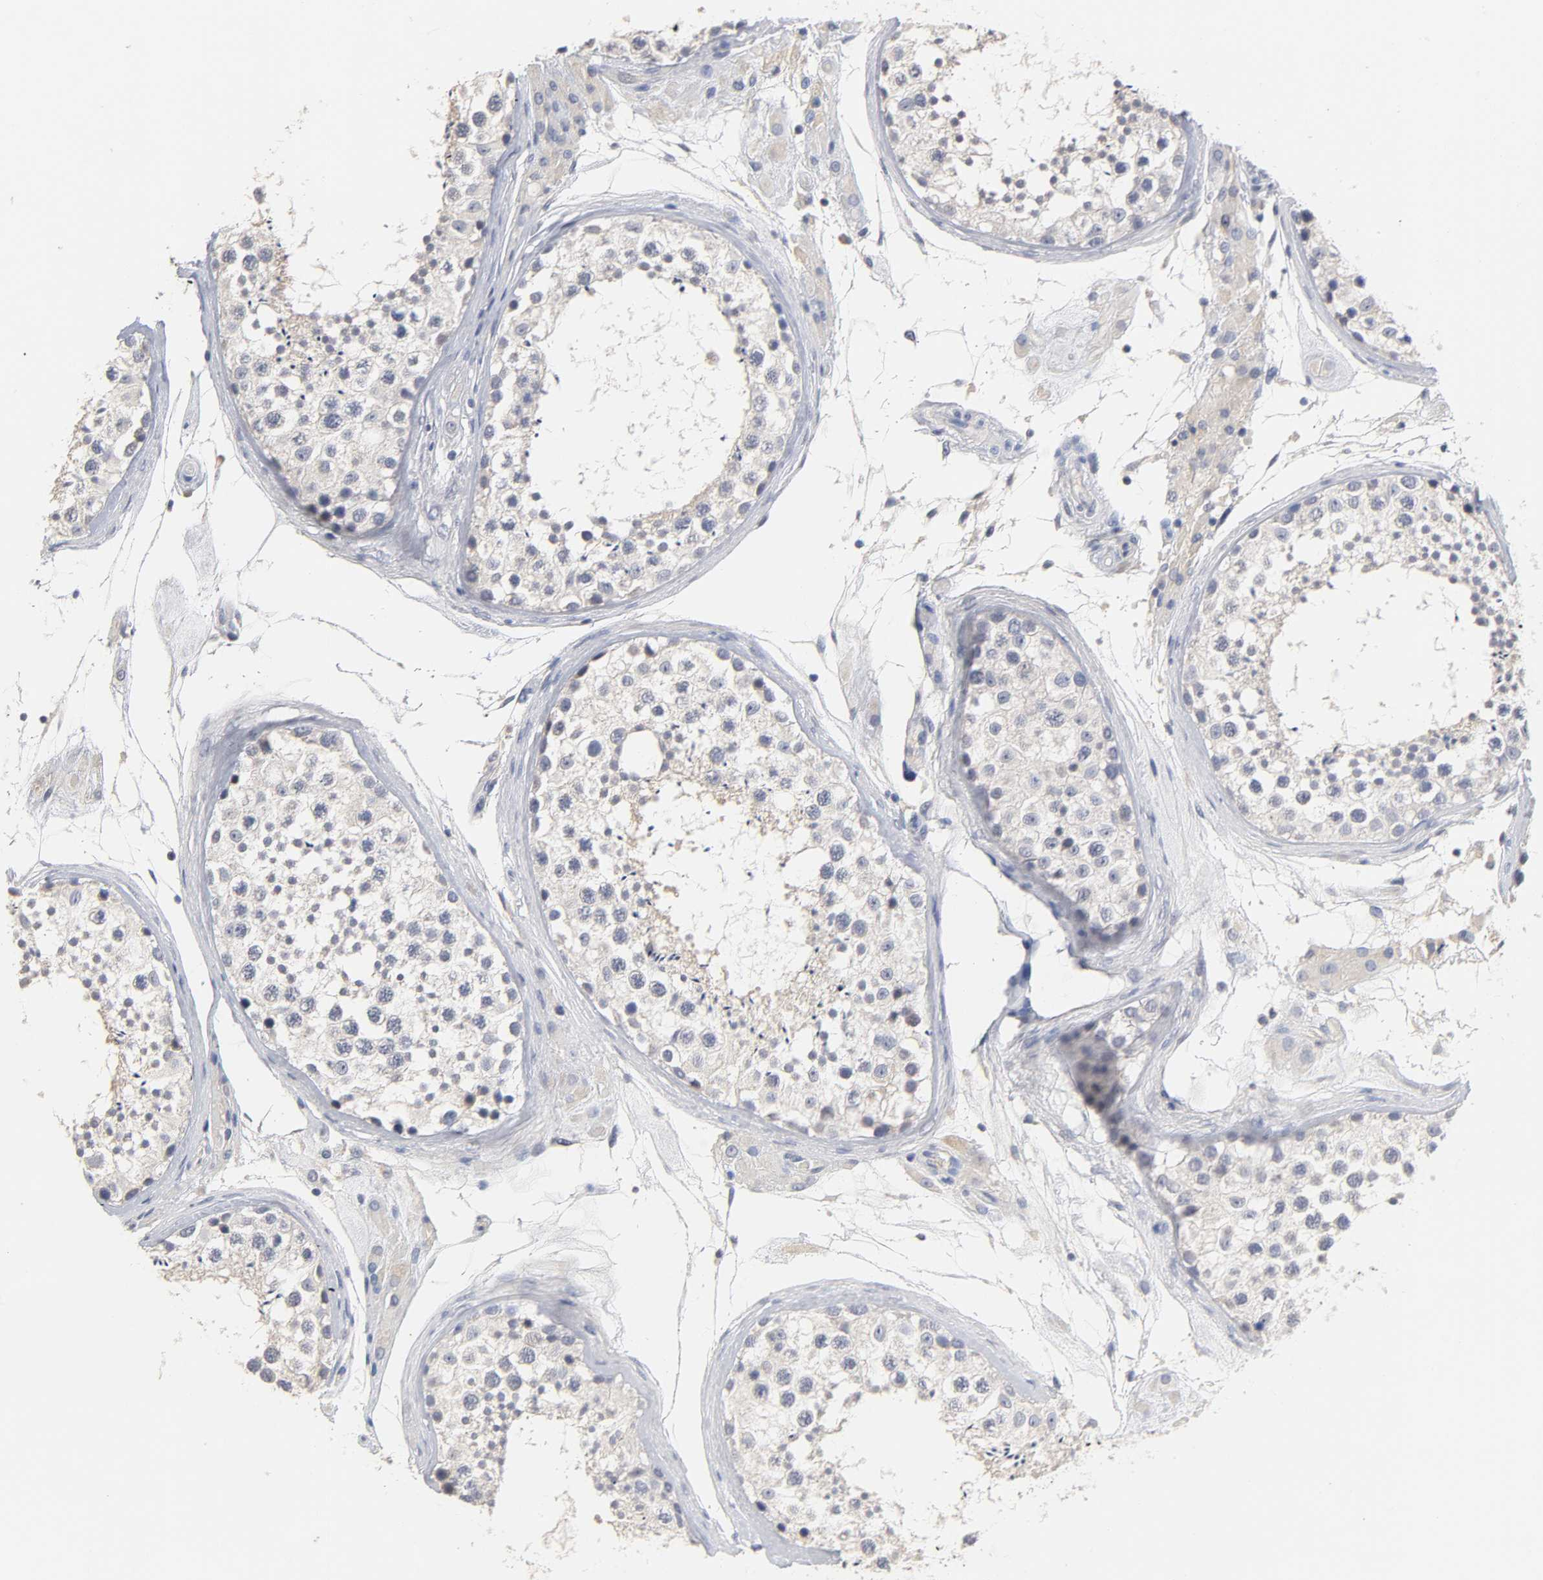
{"staining": {"intensity": "negative", "quantity": "none", "location": "none"}, "tissue": "testis", "cell_type": "Cells in seminiferous ducts", "image_type": "normal", "snomed": [{"axis": "morphology", "description": "Normal tissue, NOS"}, {"axis": "topography", "description": "Testis"}], "caption": "The immunohistochemistry (IHC) micrograph has no significant staining in cells in seminiferous ducts of testis. (Stains: DAB (3,3'-diaminobenzidine) immunohistochemistry with hematoxylin counter stain, Microscopy: brightfield microscopy at high magnification).", "gene": "OVOL1", "patient": {"sex": "male", "age": 46}}